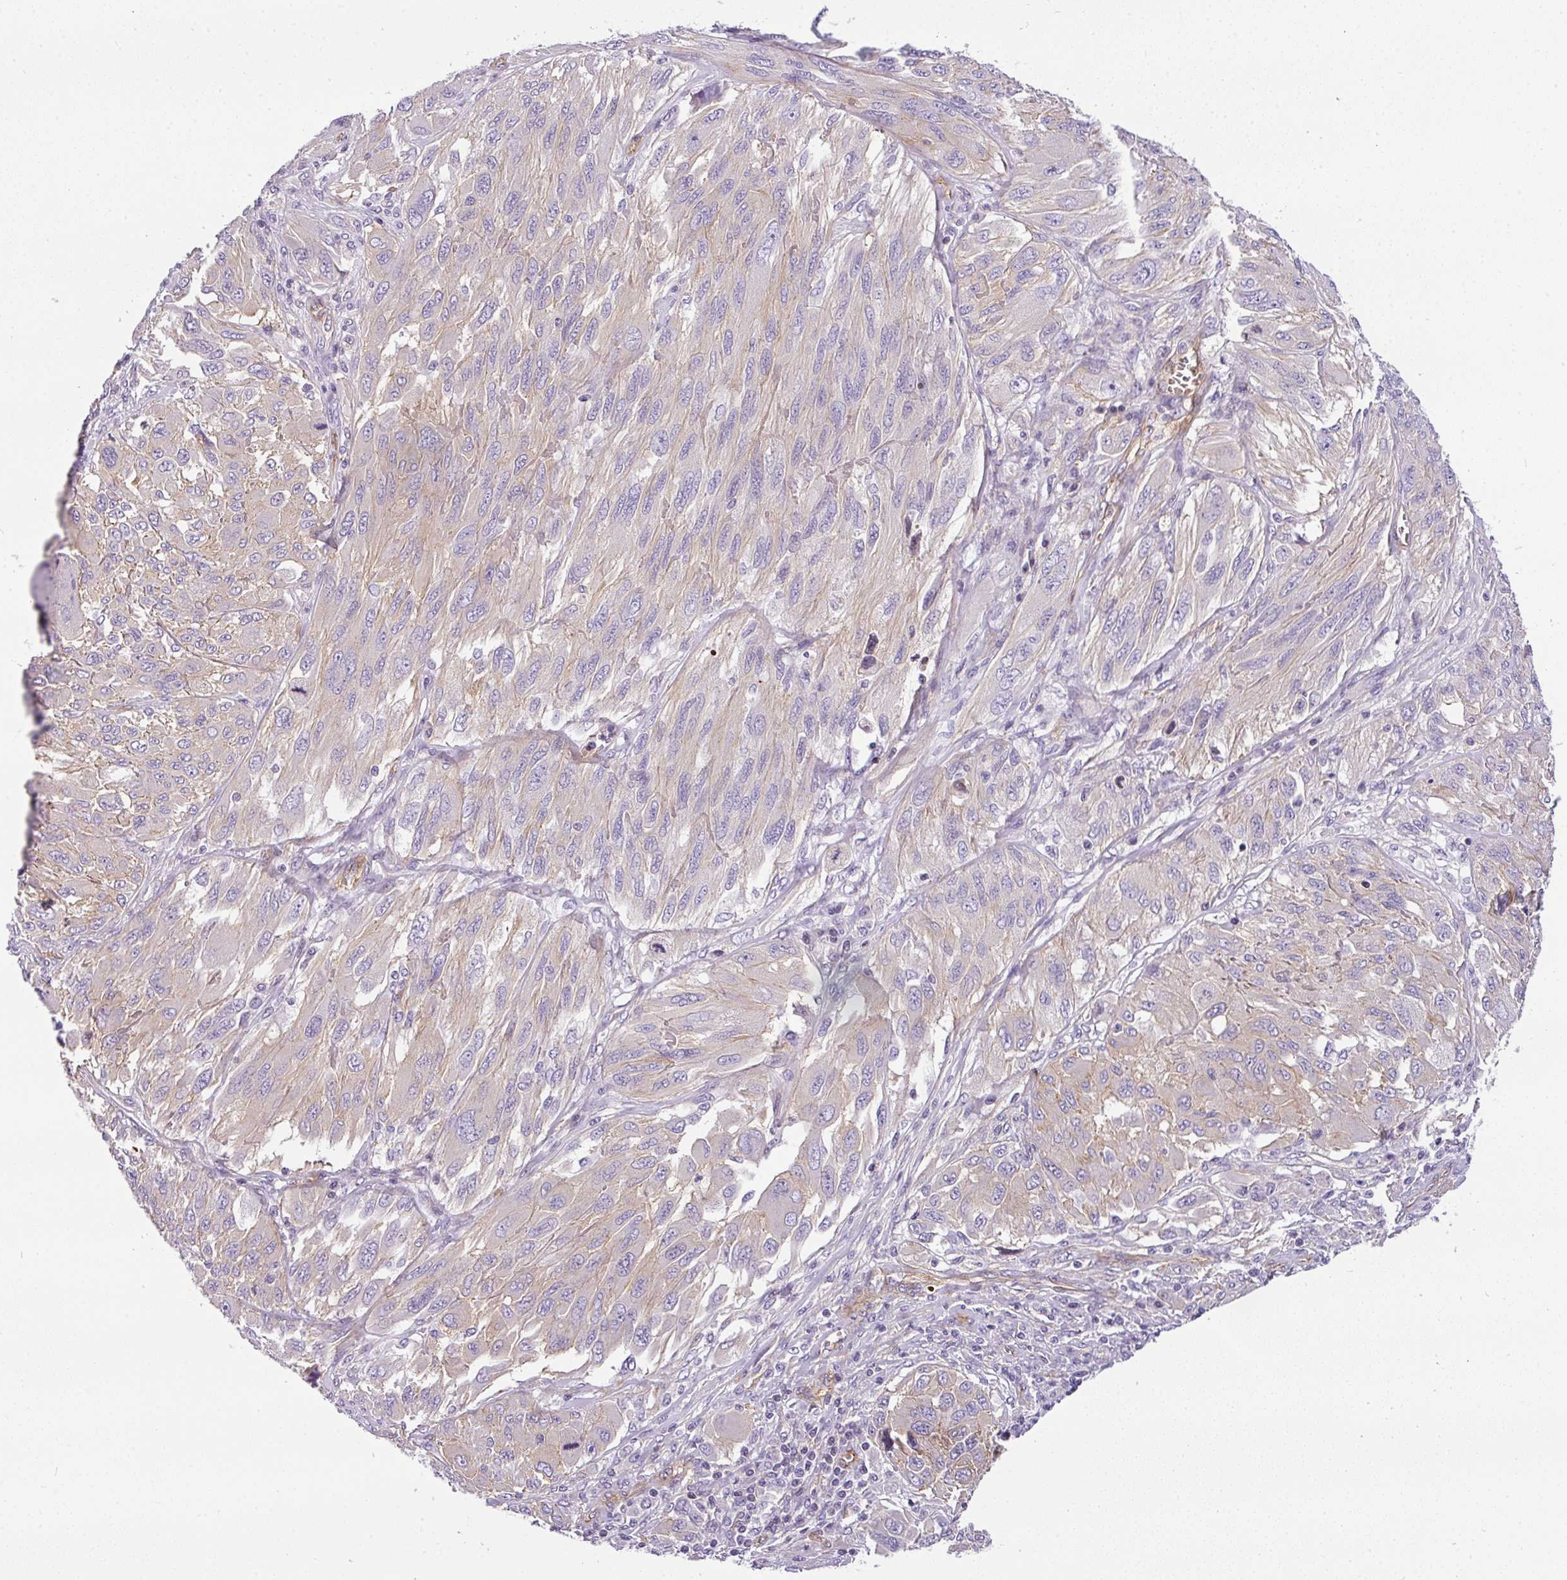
{"staining": {"intensity": "negative", "quantity": "none", "location": "none"}, "tissue": "melanoma", "cell_type": "Tumor cells", "image_type": "cancer", "snomed": [{"axis": "morphology", "description": "Malignant melanoma, NOS"}, {"axis": "topography", "description": "Skin"}], "caption": "This image is of melanoma stained with immunohistochemistry to label a protein in brown with the nuclei are counter-stained blue. There is no expression in tumor cells.", "gene": "OR11H4", "patient": {"sex": "female", "age": 91}}